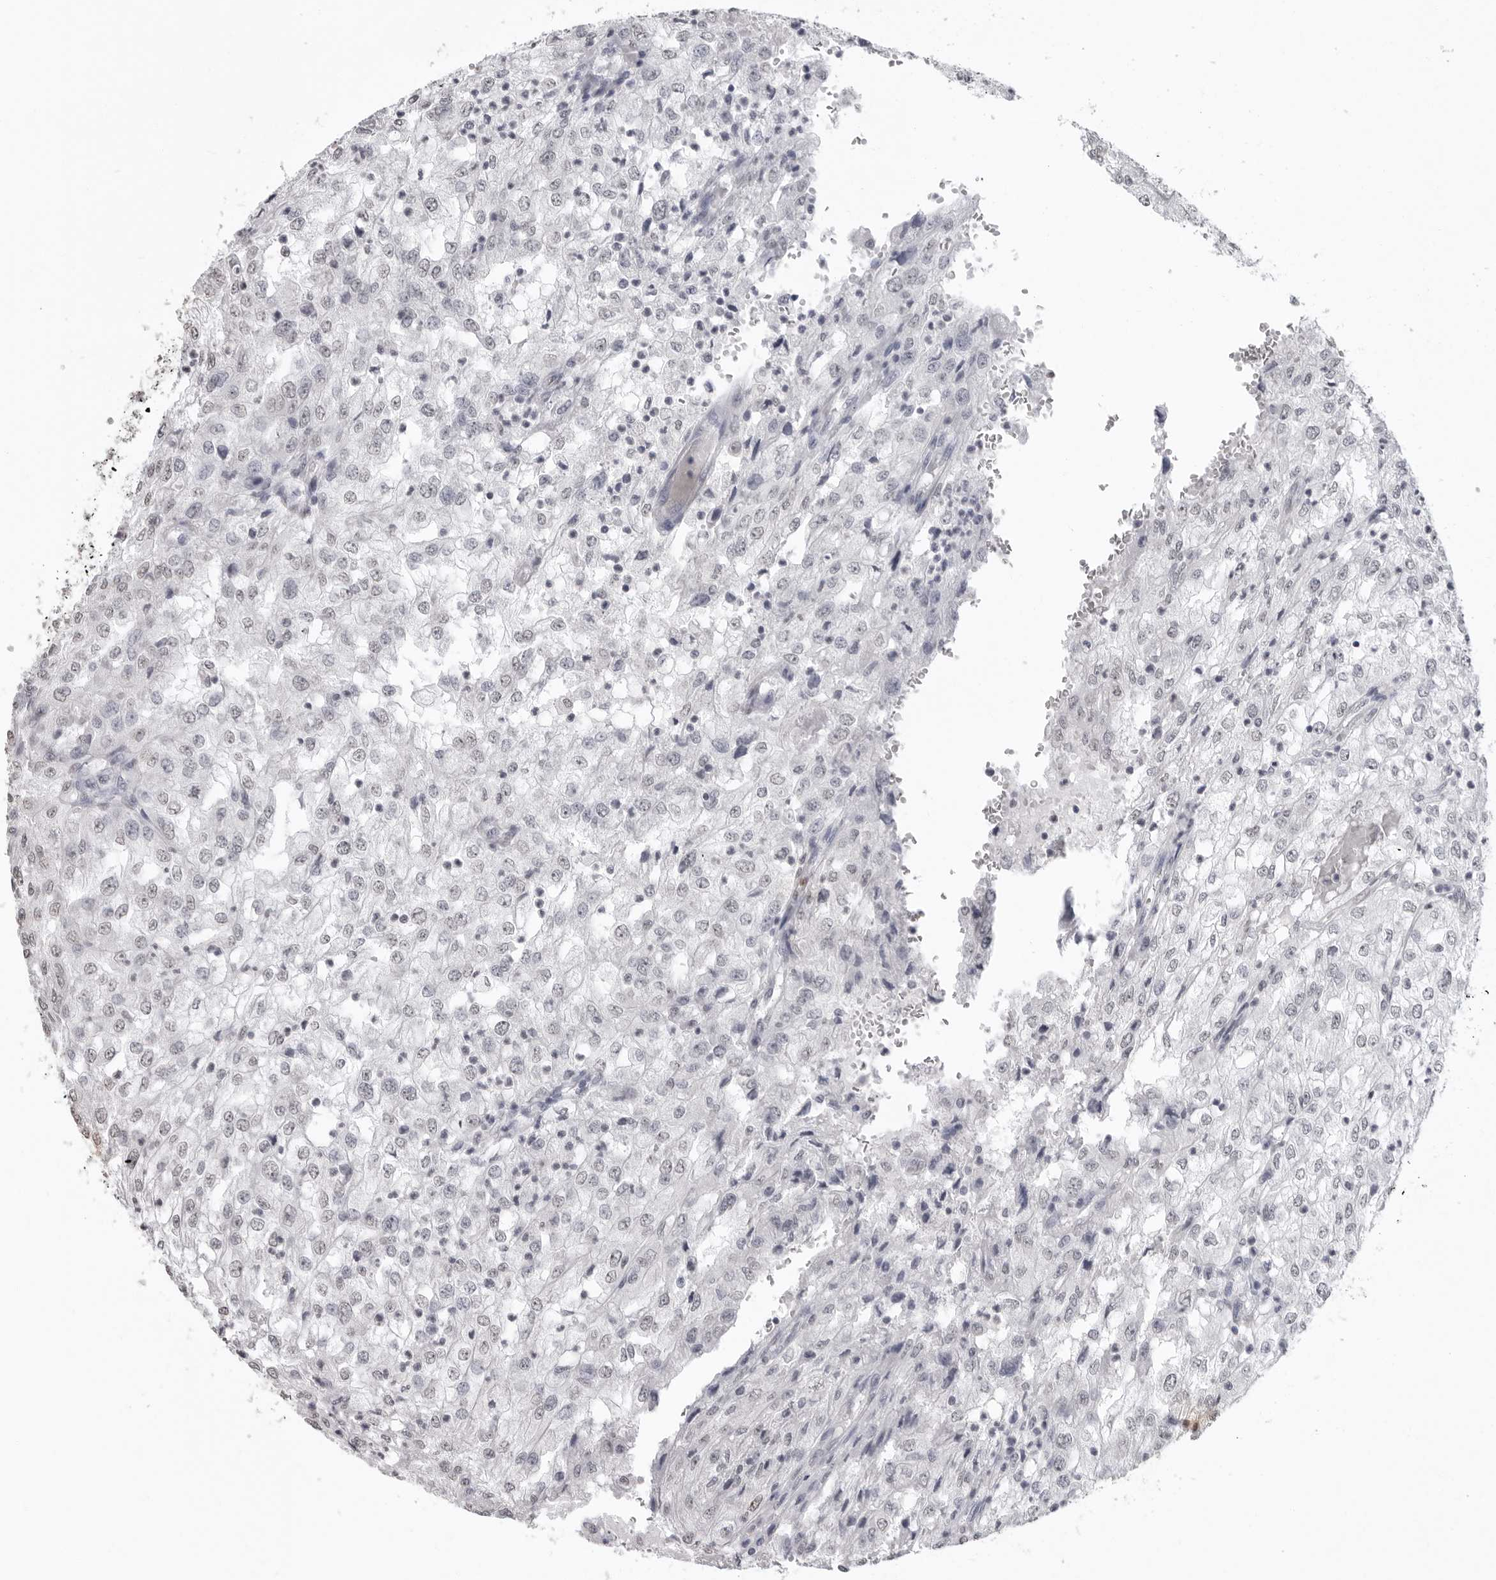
{"staining": {"intensity": "negative", "quantity": "none", "location": "none"}, "tissue": "renal cancer", "cell_type": "Tumor cells", "image_type": "cancer", "snomed": [{"axis": "morphology", "description": "Adenocarcinoma, NOS"}, {"axis": "topography", "description": "Kidney"}], "caption": "There is no significant expression in tumor cells of adenocarcinoma (renal).", "gene": "HEPACAM", "patient": {"sex": "female", "age": 54}}